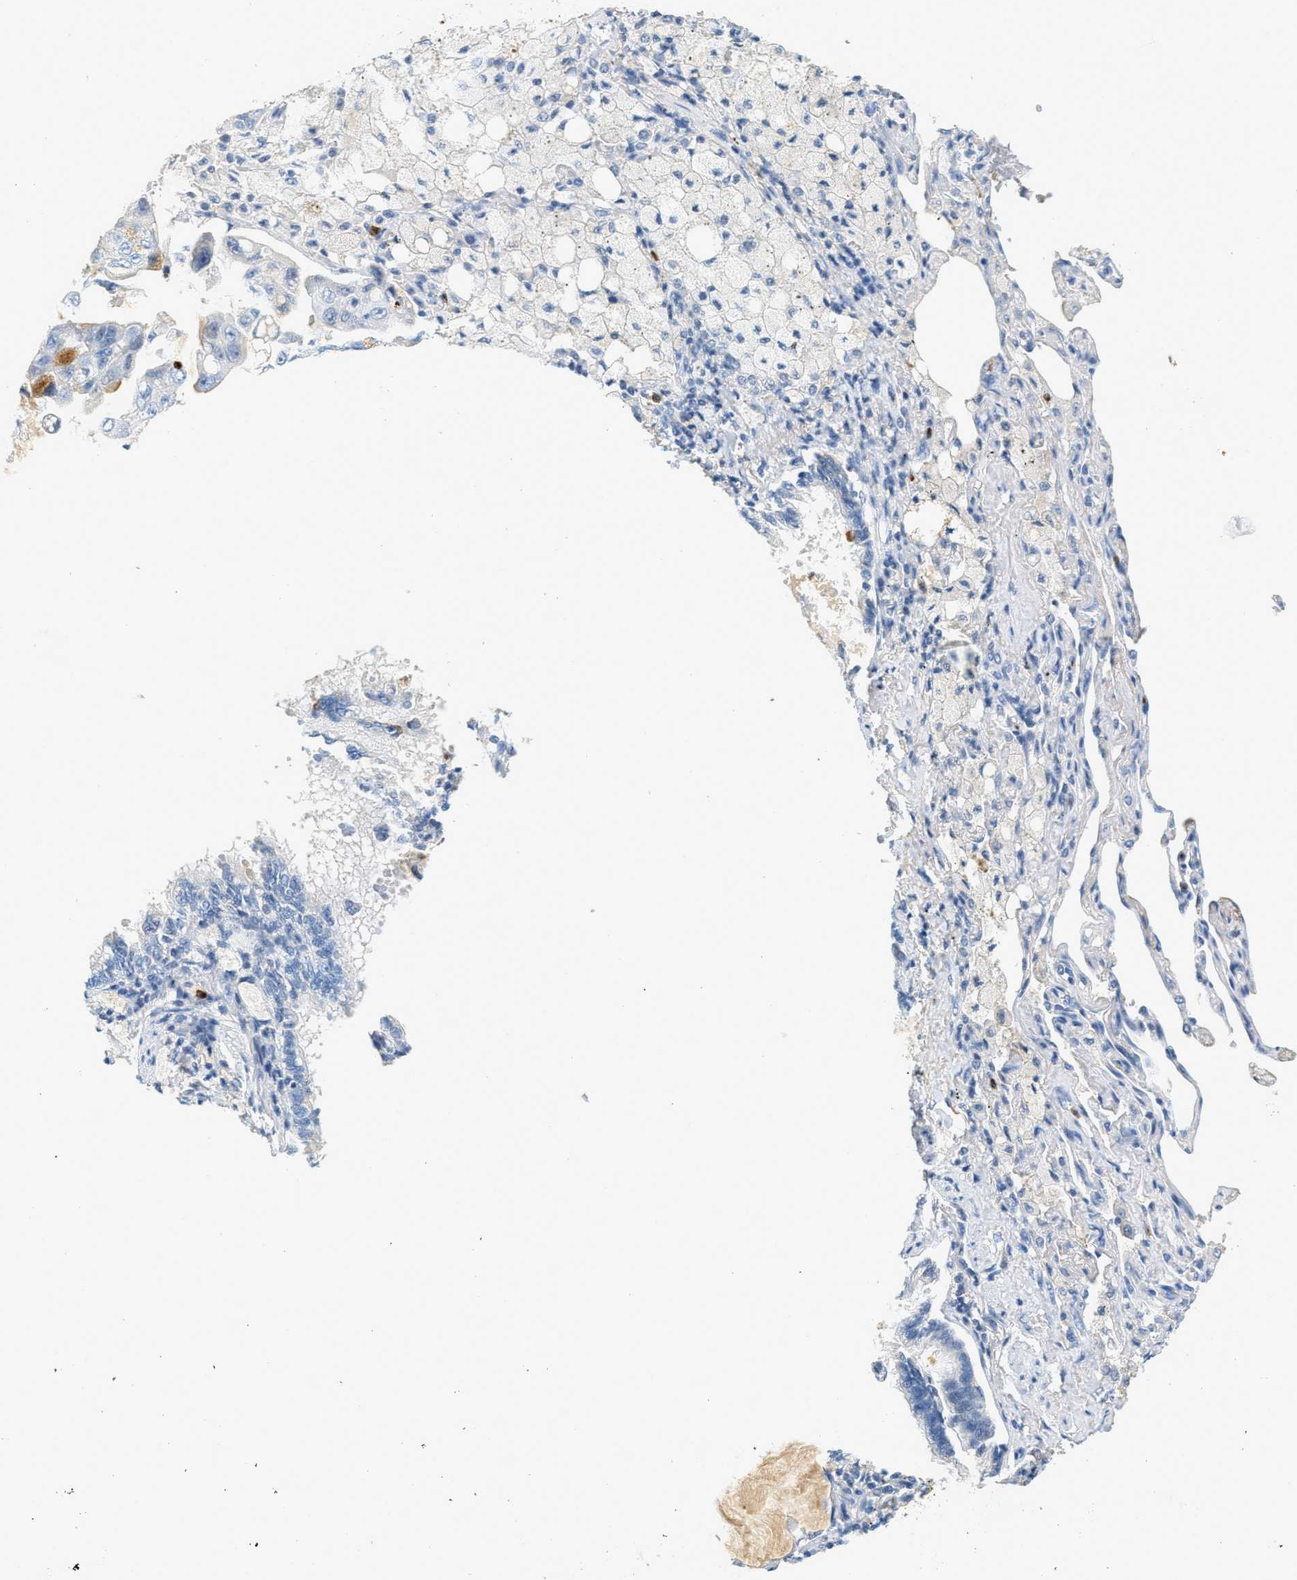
{"staining": {"intensity": "negative", "quantity": "none", "location": "none"}, "tissue": "lung cancer", "cell_type": "Tumor cells", "image_type": "cancer", "snomed": [{"axis": "morphology", "description": "Adenocarcinoma, NOS"}, {"axis": "topography", "description": "Lung"}], "caption": "This is an immunohistochemistry (IHC) histopathology image of human adenocarcinoma (lung). There is no staining in tumor cells.", "gene": "LCN2", "patient": {"sex": "male", "age": 64}}